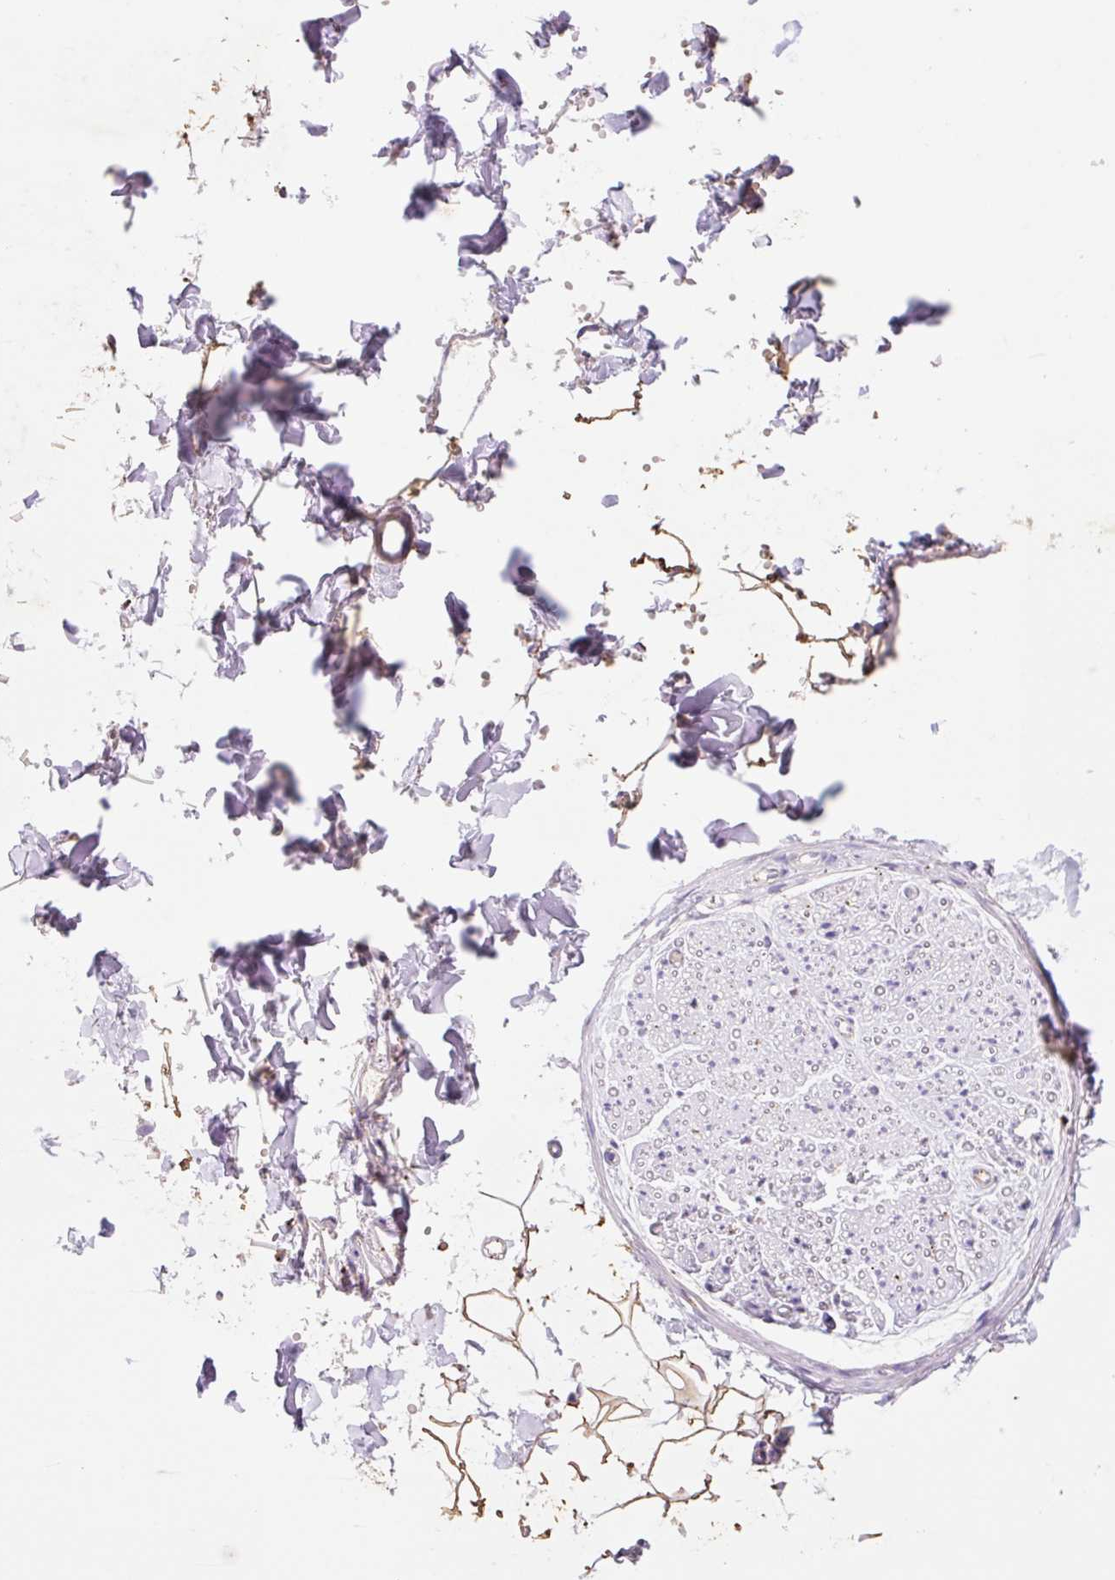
{"staining": {"intensity": "moderate", "quantity": ">75%", "location": "cytoplasmic/membranous"}, "tissue": "adipose tissue", "cell_type": "Adipocytes", "image_type": "normal", "snomed": [{"axis": "morphology", "description": "Normal tissue, NOS"}, {"axis": "topography", "description": "Cartilage tissue"}, {"axis": "topography", "description": "Bronchus"}, {"axis": "topography", "description": "Peripheral nerve tissue"}], "caption": "Adipose tissue stained with DAB (3,3'-diaminobenzidine) immunohistochemistry exhibits medium levels of moderate cytoplasmic/membranous staining in approximately >75% of adipocytes. The staining was performed using DAB (3,3'-diaminobenzidine), with brown indicating positive protein expression. Nuclei are stained blue with hematoxylin.", "gene": "HEXA", "patient": {"sex": "female", "age": 59}}